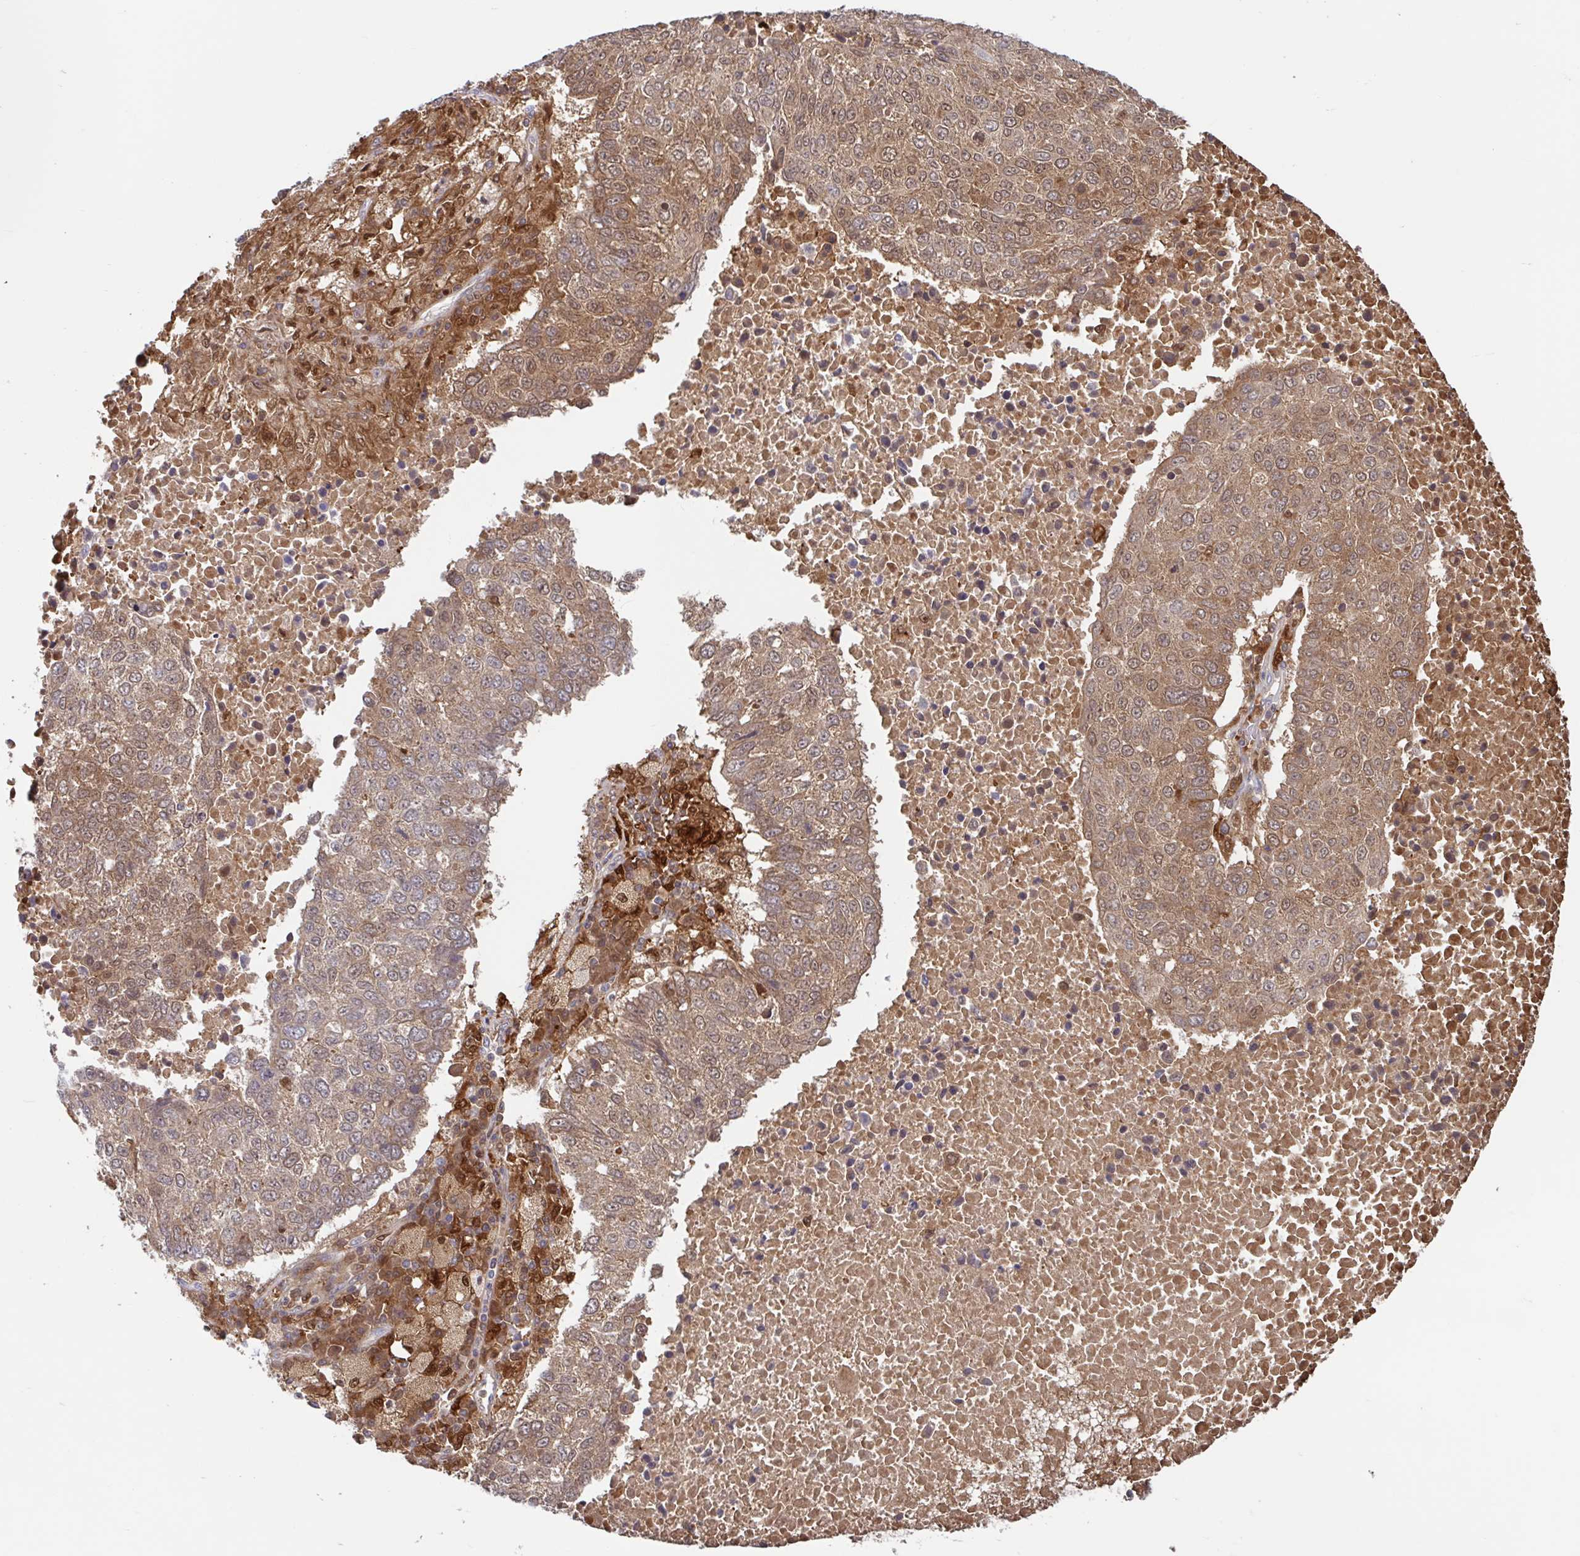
{"staining": {"intensity": "weak", "quantity": ">75%", "location": "cytoplasmic/membranous,nuclear"}, "tissue": "lung cancer", "cell_type": "Tumor cells", "image_type": "cancer", "snomed": [{"axis": "morphology", "description": "Squamous cell carcinoma, NOS"}, {"axis": "topography", "description": "Lung"}], "caption": "Lung squamous cell carcinoma tissue displays weak cytoplasmic/membranous and nuclear expression in approximately >75% of tumor cells, visualized by immunohistochemistry.", "gene": "BLVRA", "patient": {"sex": "male", "age": 73}}